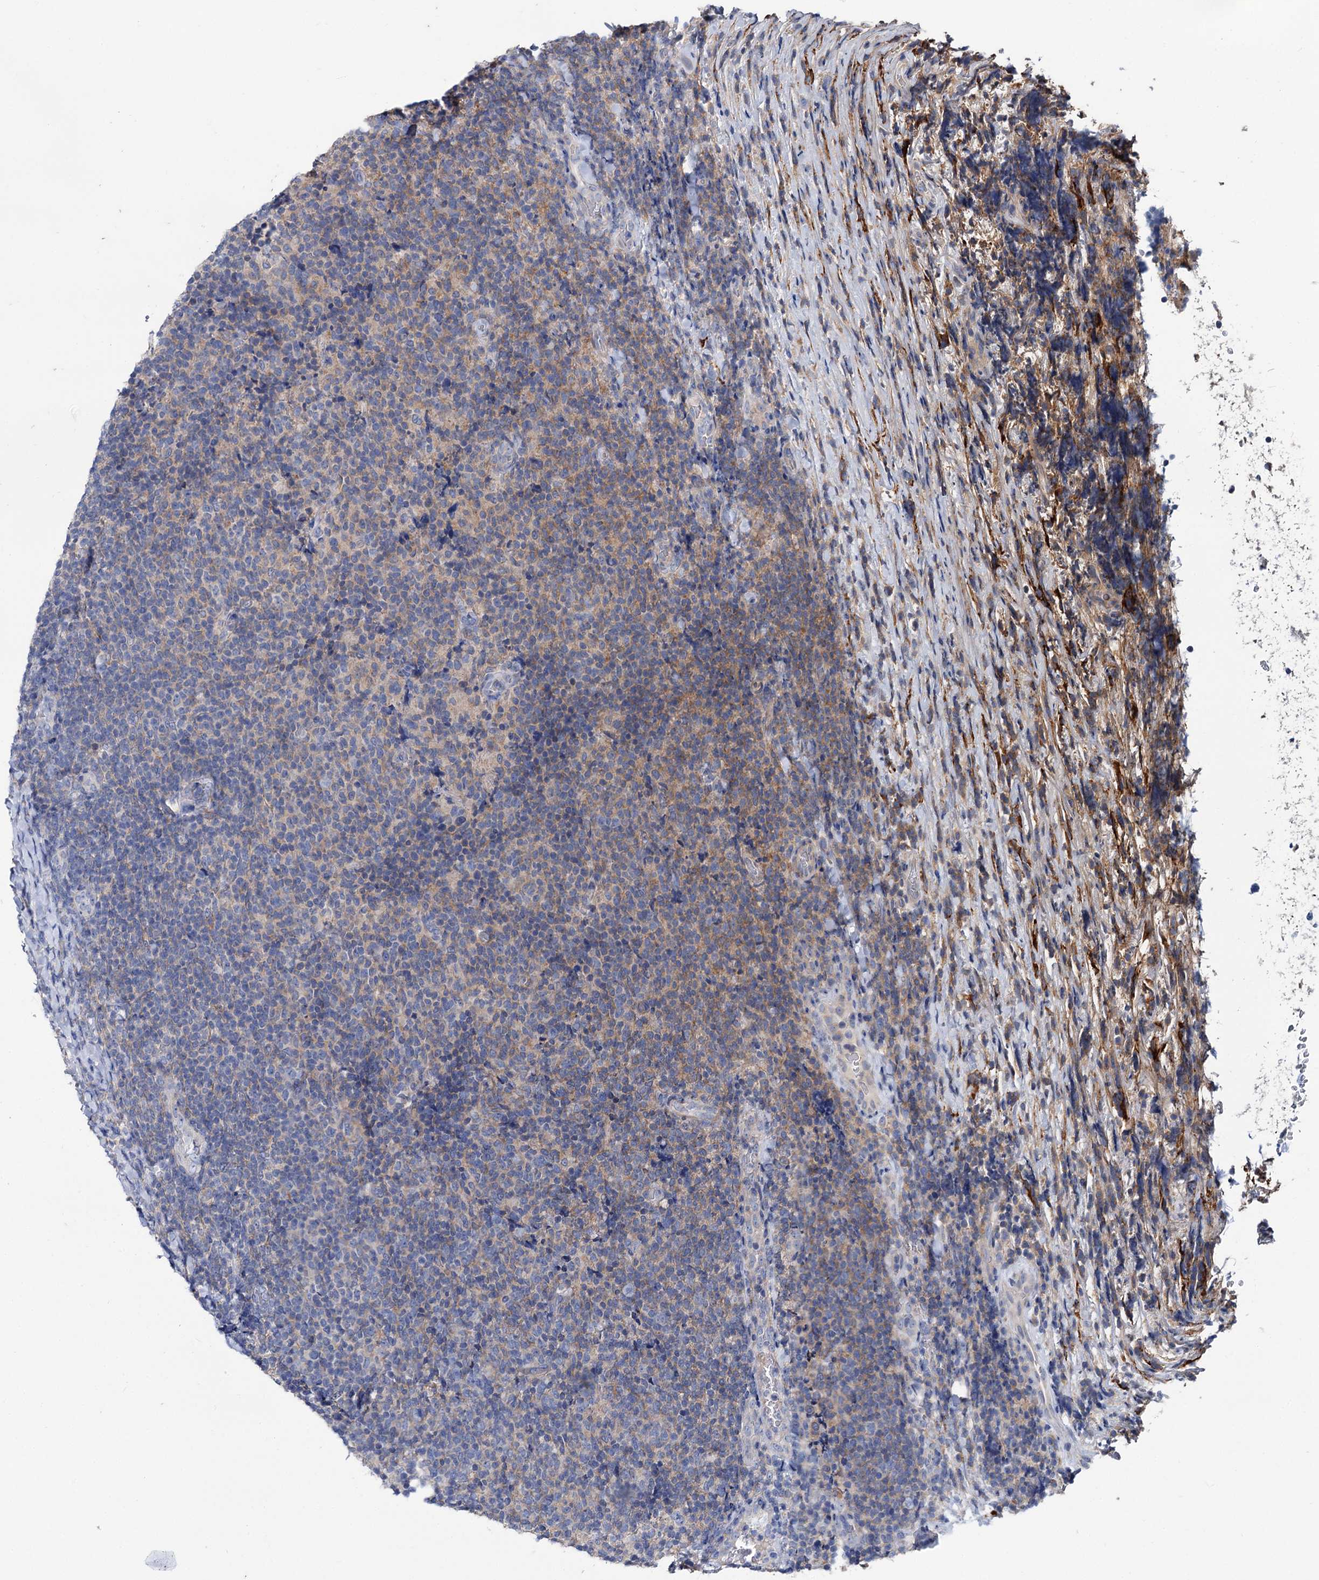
{"staining": {"intensity": "weak", "quantity": "<25%", "location": "cytoplasmic/membranous"}, "tissue": "lymphoma", "cell_type": "Tumor cells", "image_type": "cancer", "snomed": [{"axis": "morphology", "description": "Malignant lymphoma, non-Hodgkin's type, Low grade"}, {"axis": "topography", "description": "Lymph node"}], "caption": "Immunohistochemistry (IHC) image of neoplastic tissue: lymphoma stained with DAB shows no significant protein positivity in tumor cells.", "gene": "RNF111", "patient": {"sex": "male", "age": 66}}